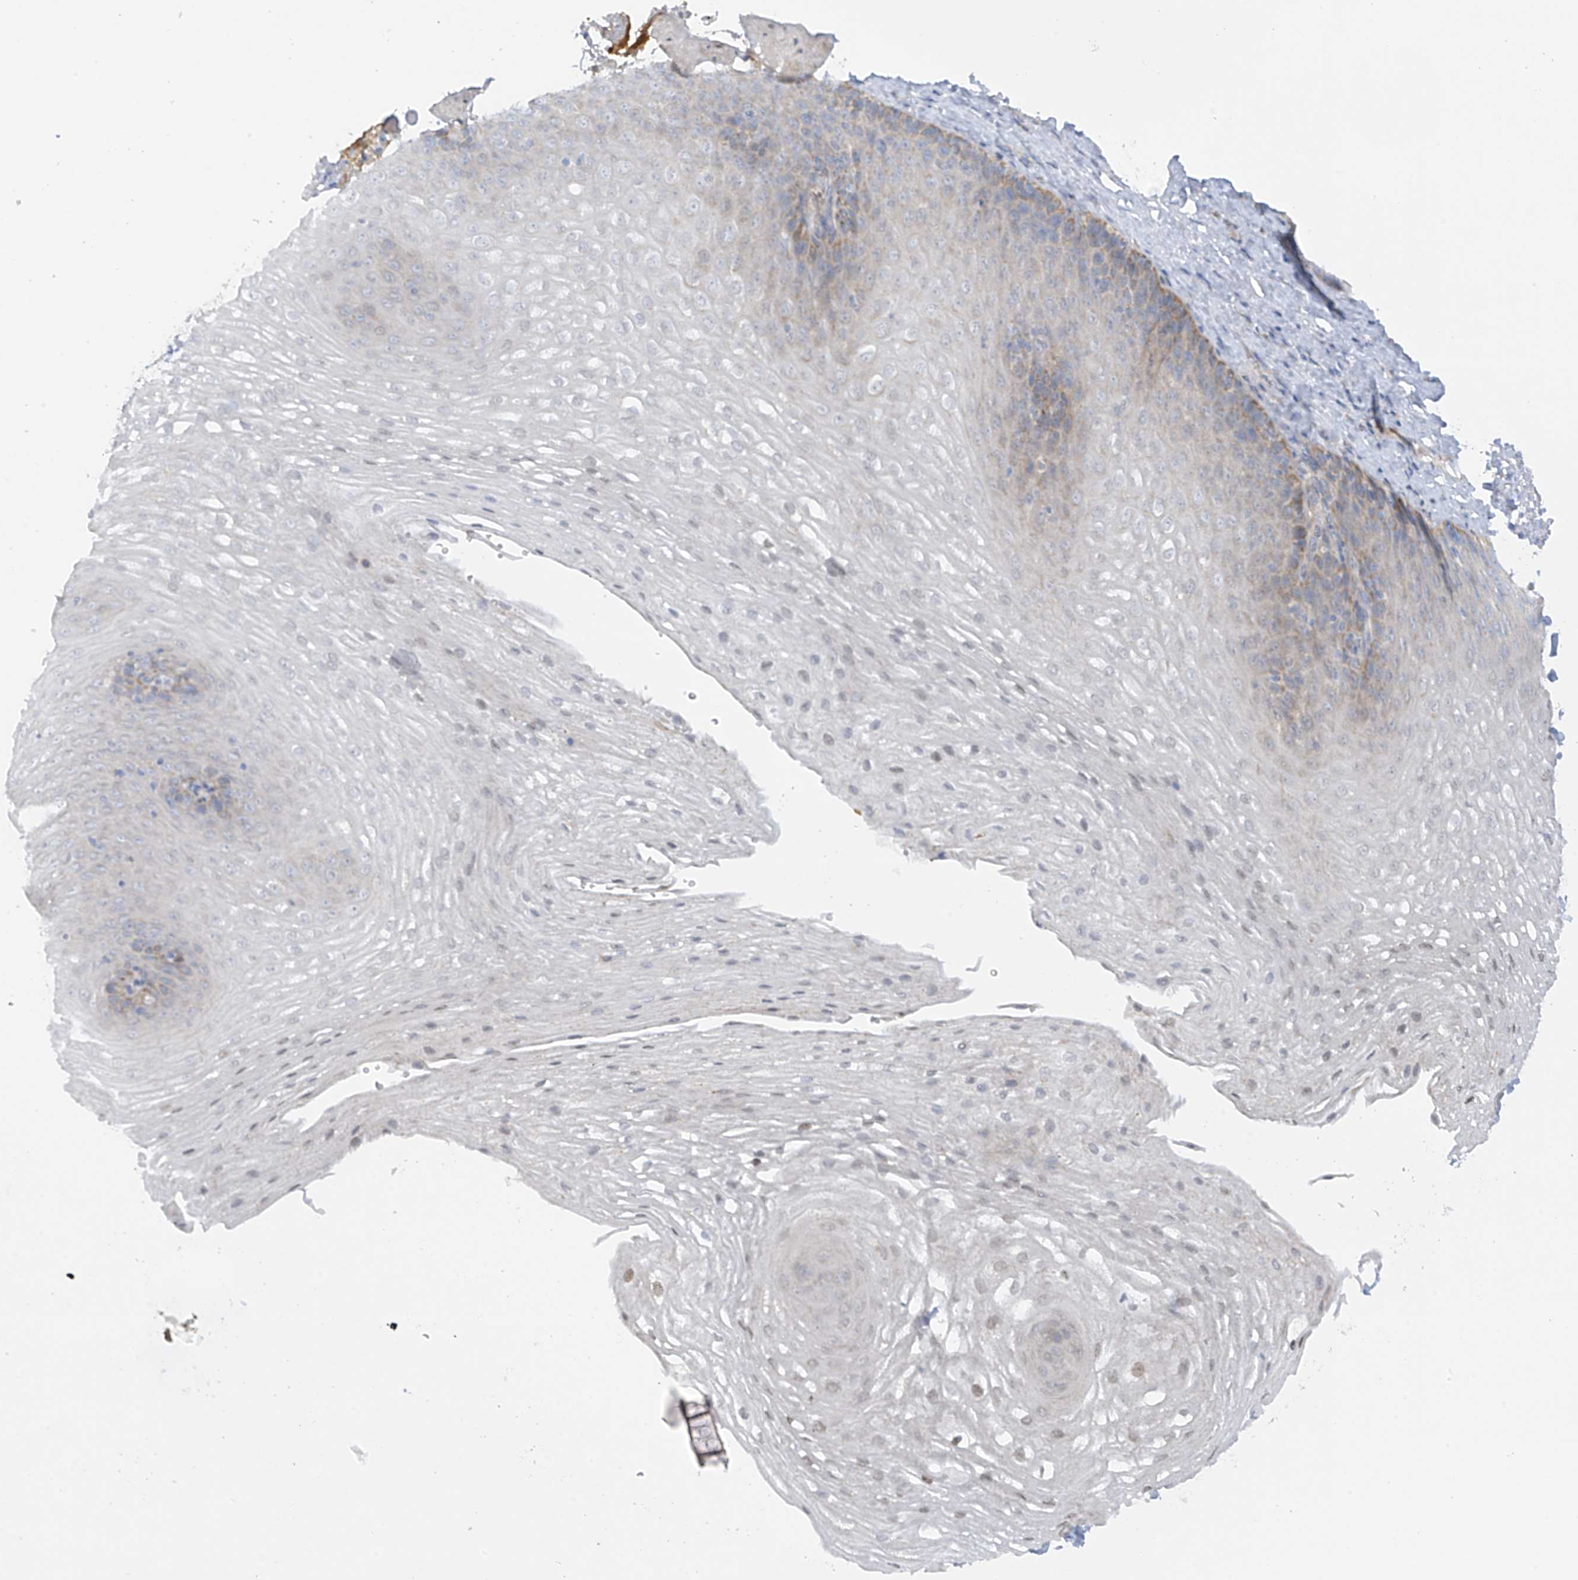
{"staining": {"intensity": "moderate", "quantity": "<25%", "location": "cytoplasmic/membranous,nuclear"}, "tissue": "esophagus", "cell_type": "Squamous epithelial cells", "image_type": "normal", "snomed": [{"axis": "morphology", "description": "Normal tissue, NOS"}, {"axis": "topography", "description": "Esophagus"}], "caption": "Benign esophagus was stained to show a protein in brown. There is low levels of moderate cytoplasmic/membranous,nuclear expression in approximately <25% of squamous epithelial cells. (DAB = brown stain, brightfield microscopy at high magnification).", "gene": "METTL18", "patient": {"sex": "female", "age": 66}}